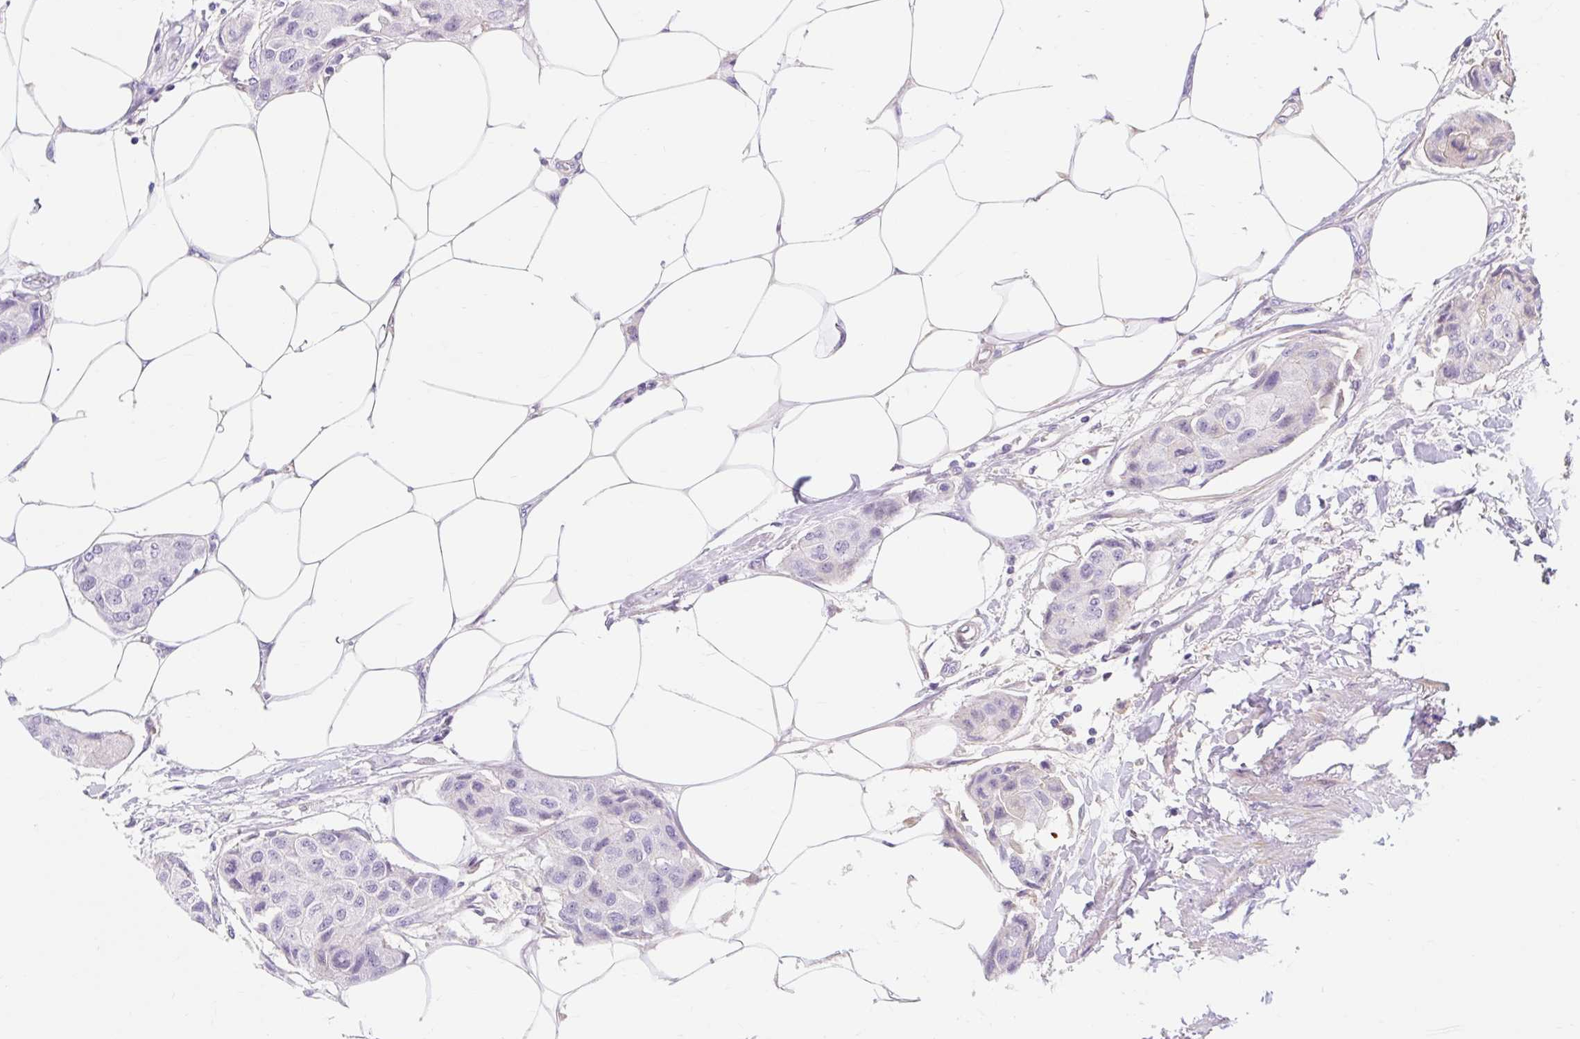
{"staining": {"intensity": "negative", "quantity": "none", "location": "none"}, "tissue": "breast cancer", "cell_type": "Tumor cells", "image_type": "cancer", "snomed": [{"axis": "morphology", "description": "Duct carcinoma"}, {"axis": "topography", "description": "Breast"}, {"axis": "topography", "description": "Lymph node"}], "caption": "This histopathology image is of breast cancer stained with immunohistochemistry (IHC) to label a protein in brown with the nuclei are counter-stained blue. There is no staining in tumor cells.", "gene": "SLC28A1", "patient": {"sex": "female", "age": 80}}